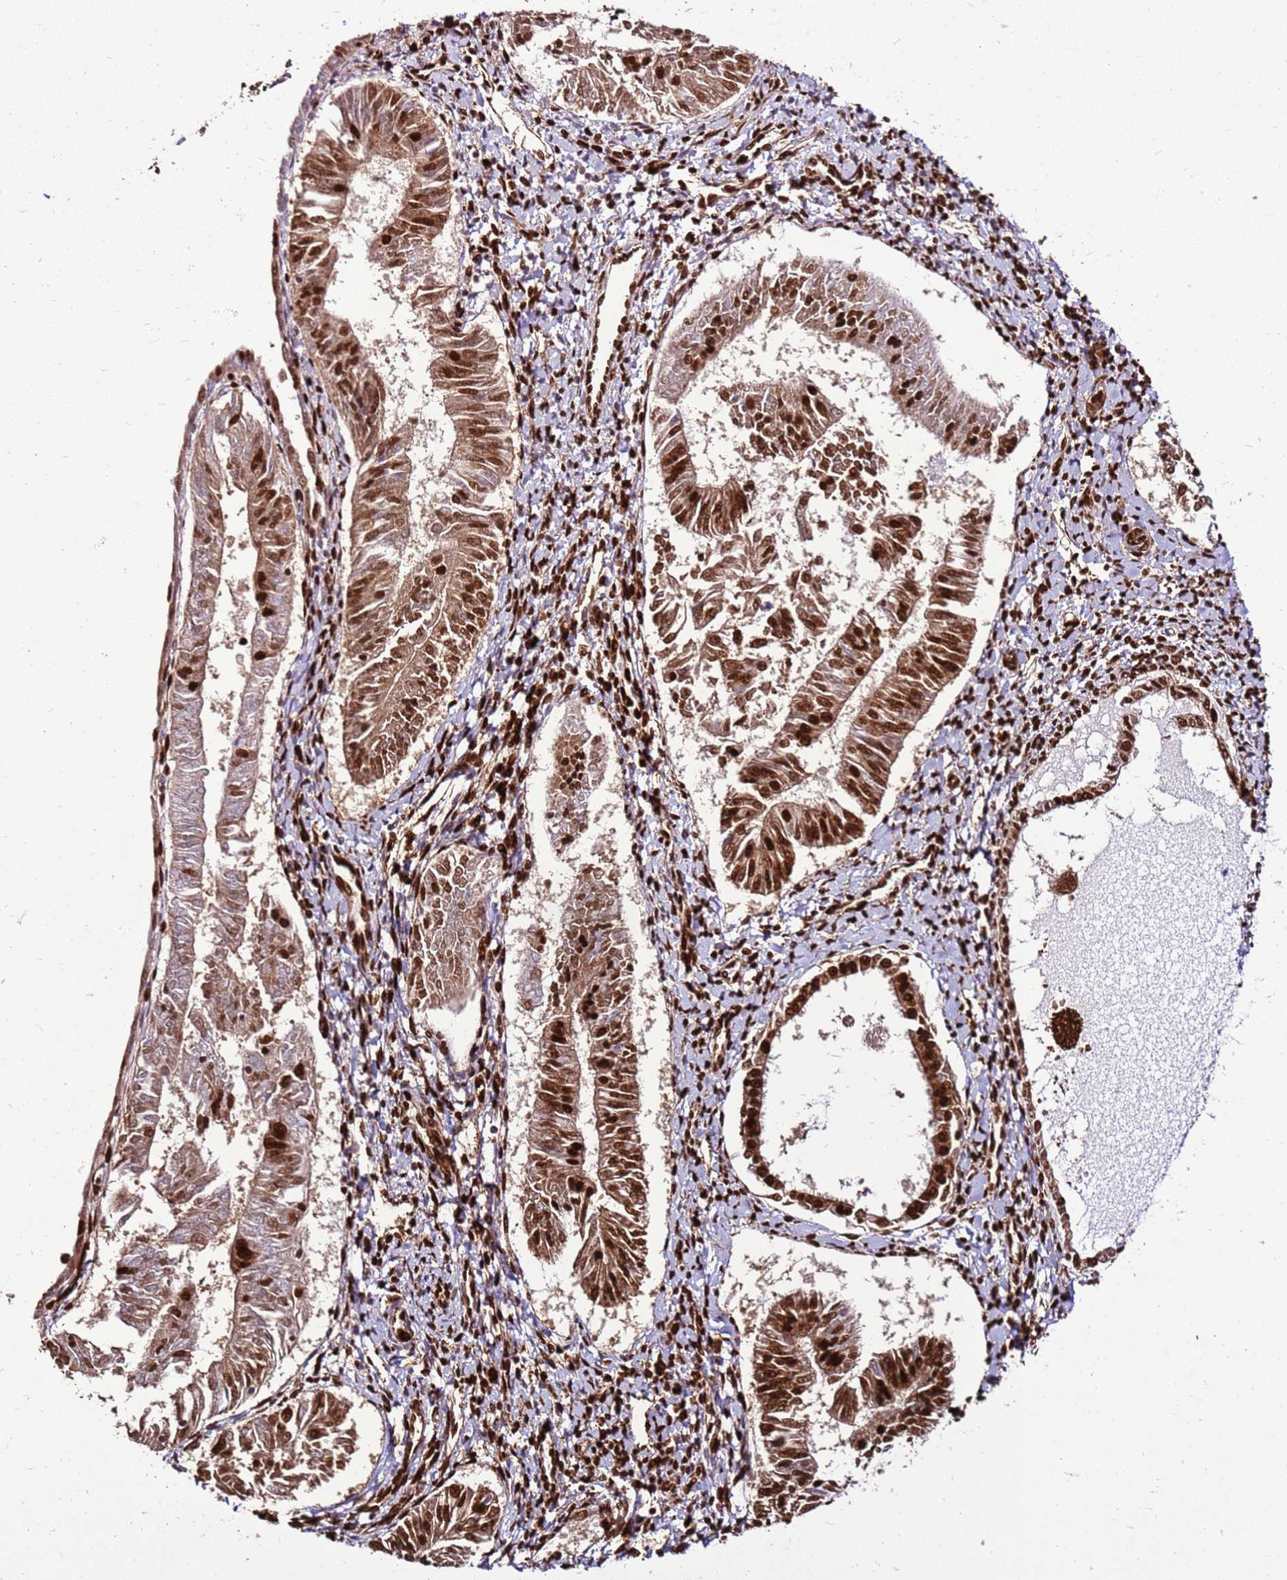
{"staining": {"intensity": "strong", "quantity": "25%-75%", "location": "nuclear"}, "tissue": "endometrial cancer", "cell_type": "Tumor cells", "image_type": "cancer", "snomed": [{"axis": "morphology", "description": "Adenocarcinoma, NOS"}, {"axis": "topography", "description": "Endometrium"}], "caption": "Immunohistochemical staining of endometrial cancer (adenocarcinoma) demonstrates high levels of strong nuclear expression in approximately 25%-75% of tumor cells.", "gene": "HNRNPAB", "patient": {"sex": "female", "age": 58}}